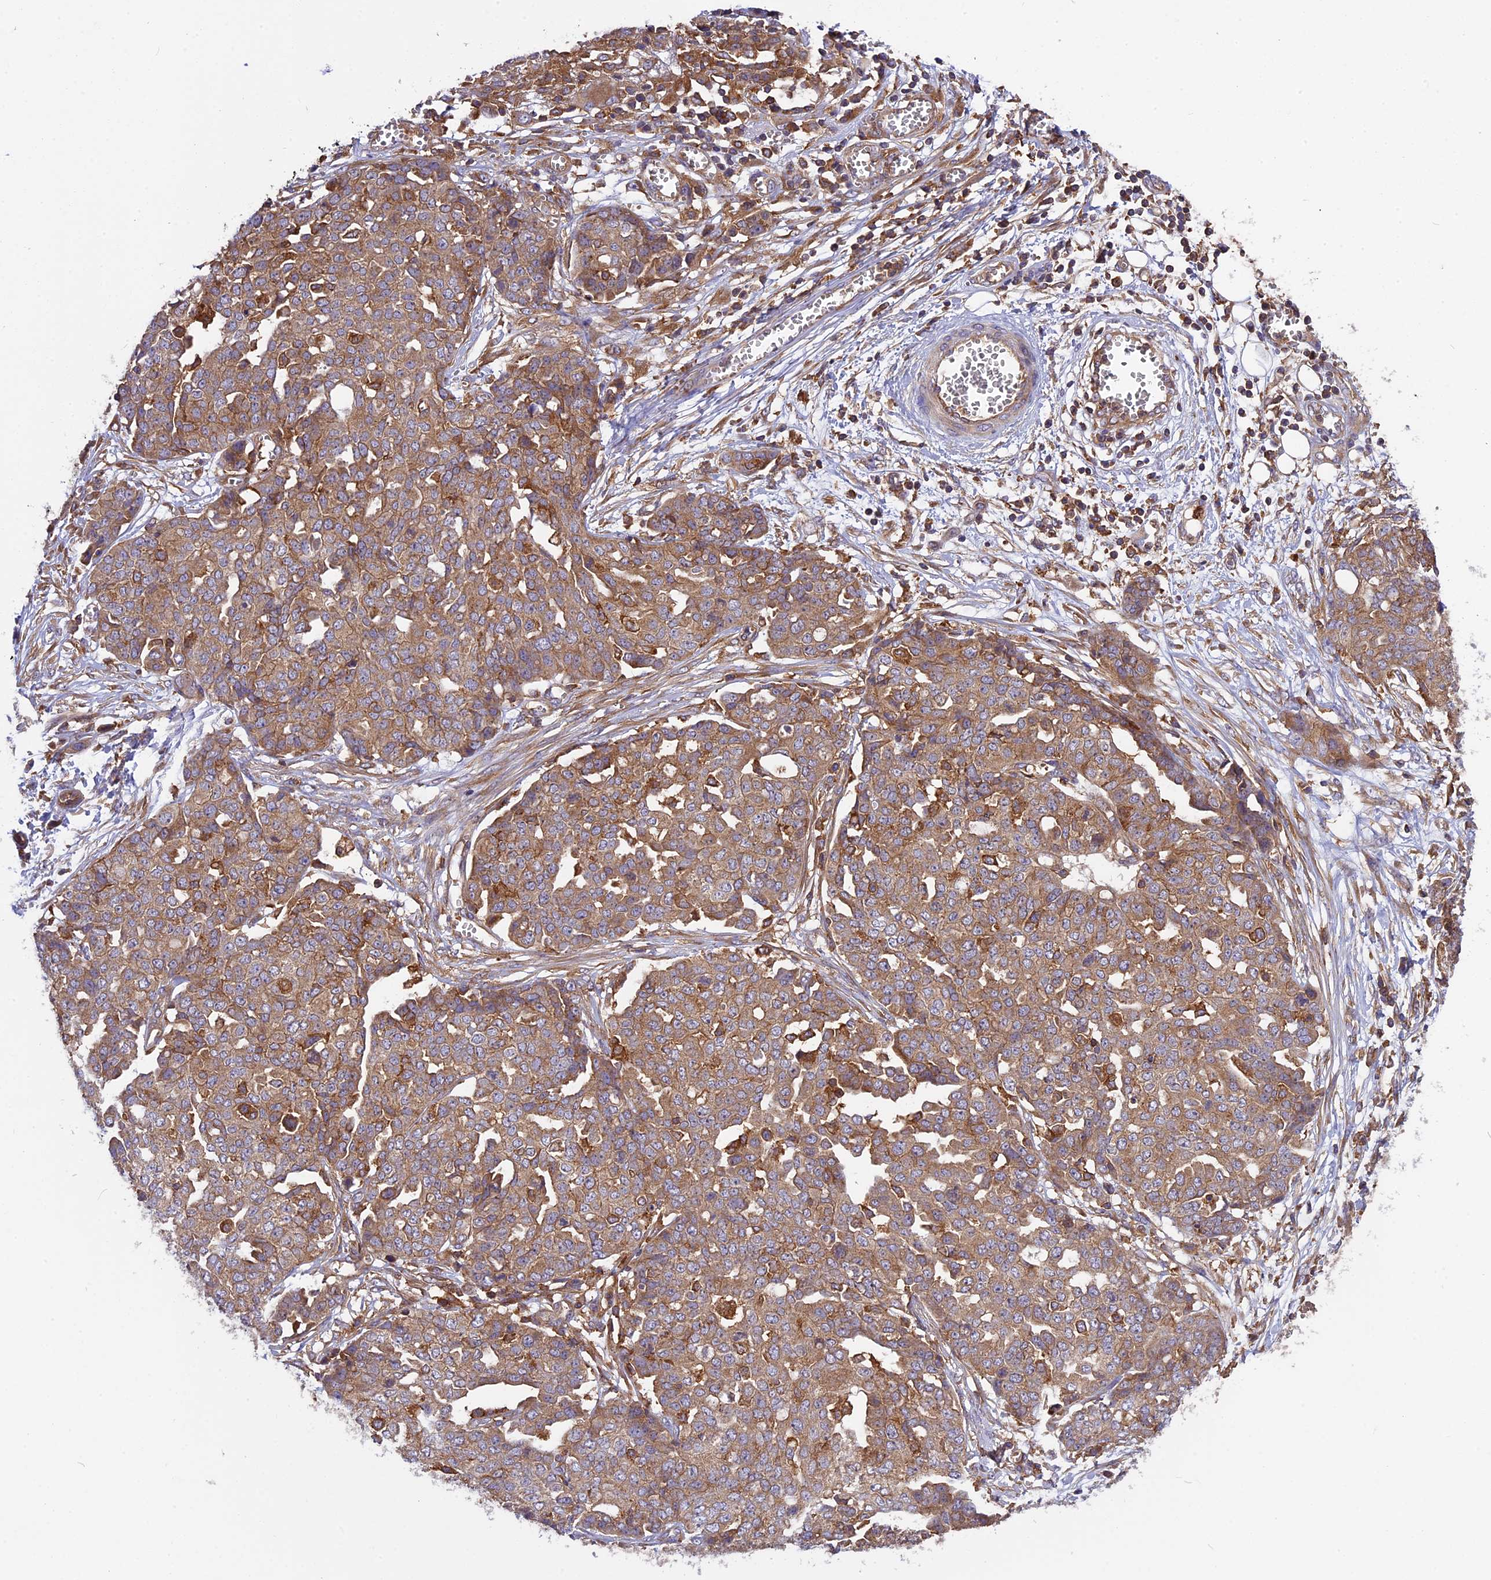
{"staining": {"intensity": "moderate", "quantity": ">75%", "location": "cytoplasmic/membranous"}, "tissue": "ovarian cancer", "cell_type": "Tumor cells", "image_type": "cancer", "snomed": [{"axis": "morphology", "description": "Cystadenocarcinoma, serous, NOS"}, {"axis": "topography", "description": "Soft tissue"}, {"axis": "topography", "description": "Ovary"}], "caption": "Protein analysis of ovarian serous cystadenocarcinoma tissue exhibits moderate cytoplasmic/membranous staining in approximately >75% of tumor cells. (DAB (3,3'-diaminobenzidine) IHC with brightfield microscopy, high magnification).", "gene": "MYO9B", "patient": {"sex": "female", "age": 57}}